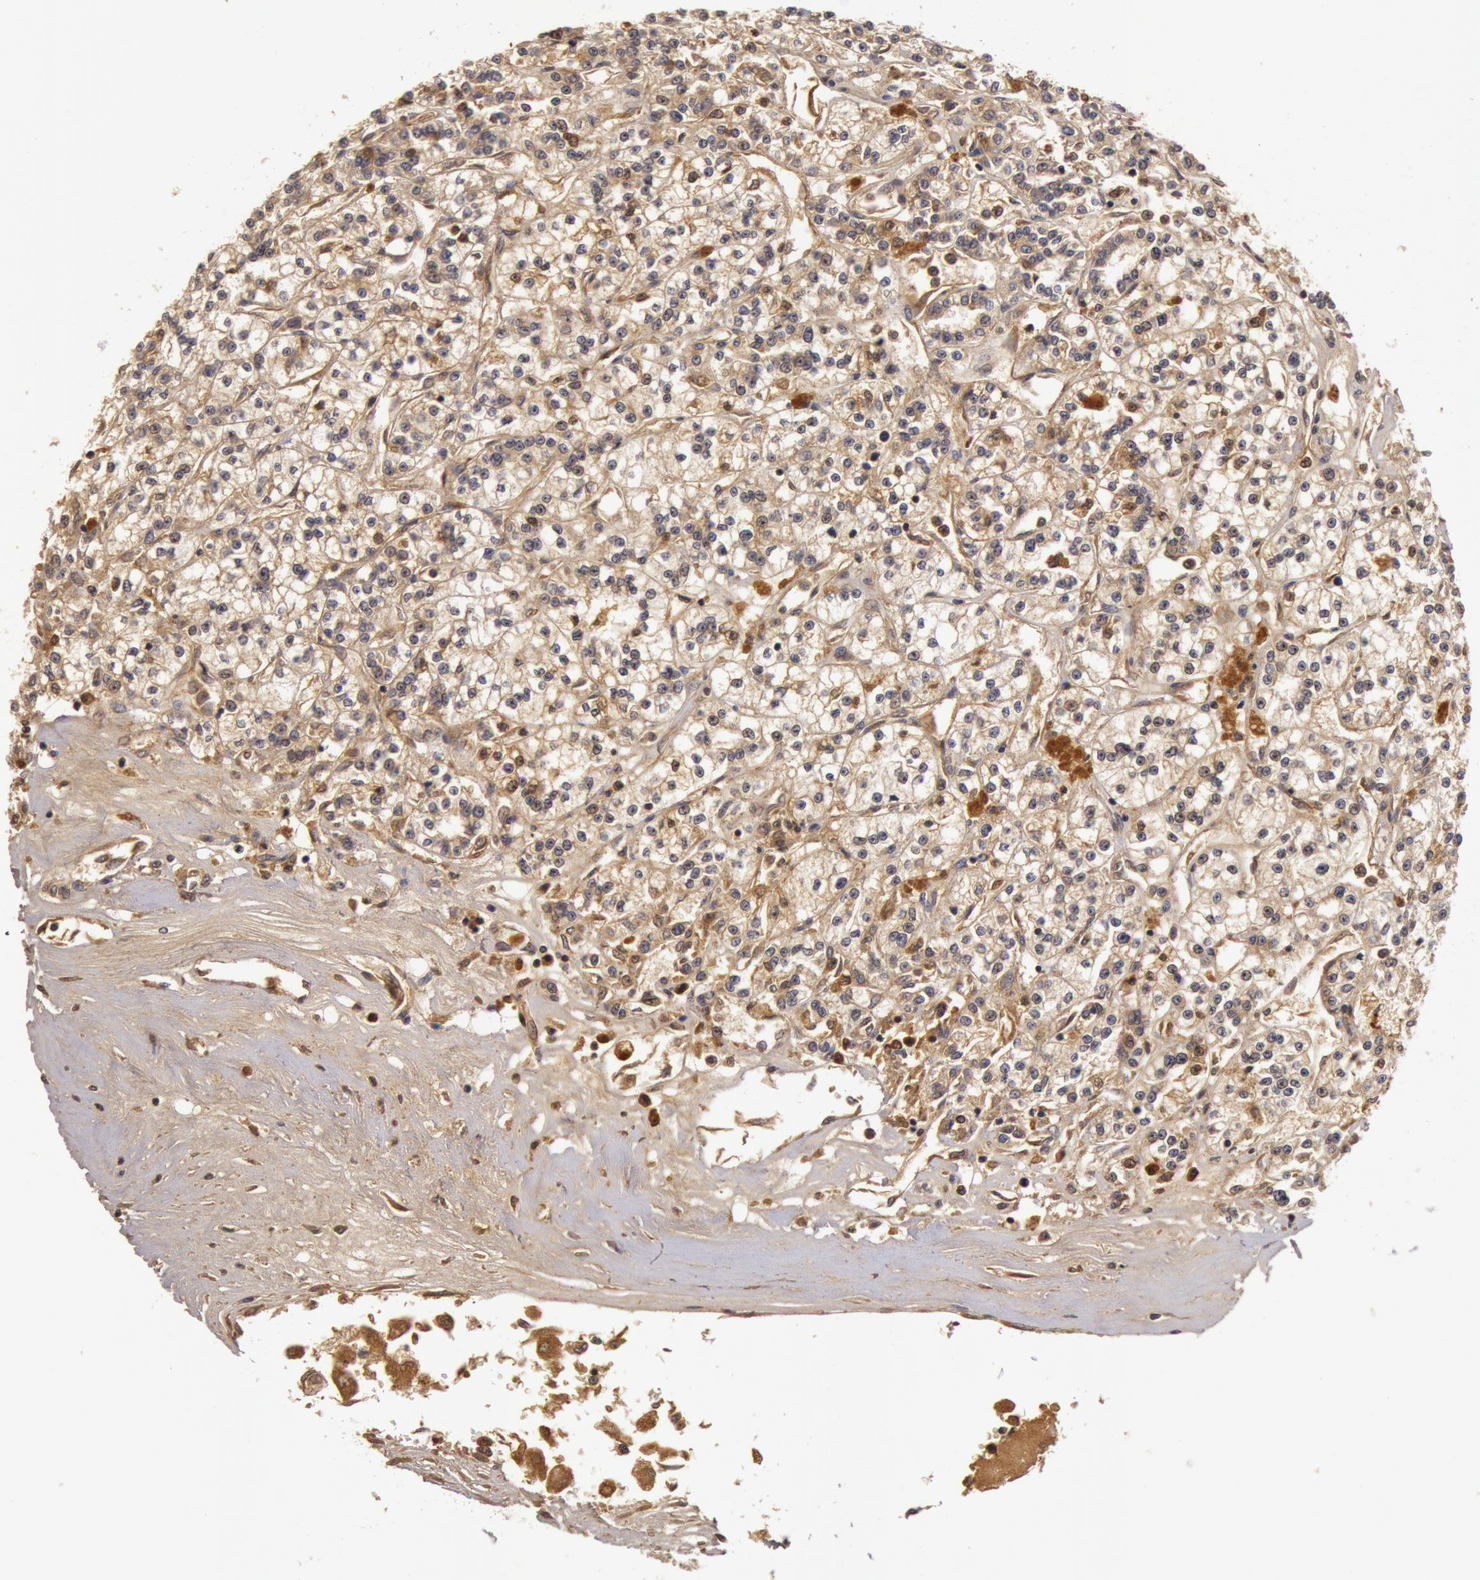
{"staining": {"intensity": "moderate", "quantity": "25%-75%", "location": "cytoplasmic/membranous,nuclear"}, "tissue": "renal cancer", "cell_type": "Tumor cells", "image_type": "cancer", "snomed": [{"axis": "morphology", "description": "Adenocarcinoma, NOS"}, {"axis": "topography", "description": "Kidney"}], "caption": "Brown immunohistochemical staining in renal cancer exhibits moderate cytoplasmic/membranous and nuclear staining in about 25%-75% of tumor cells.", "gene": "BCHE", "patient": {"sex": "female", "age": 76}}